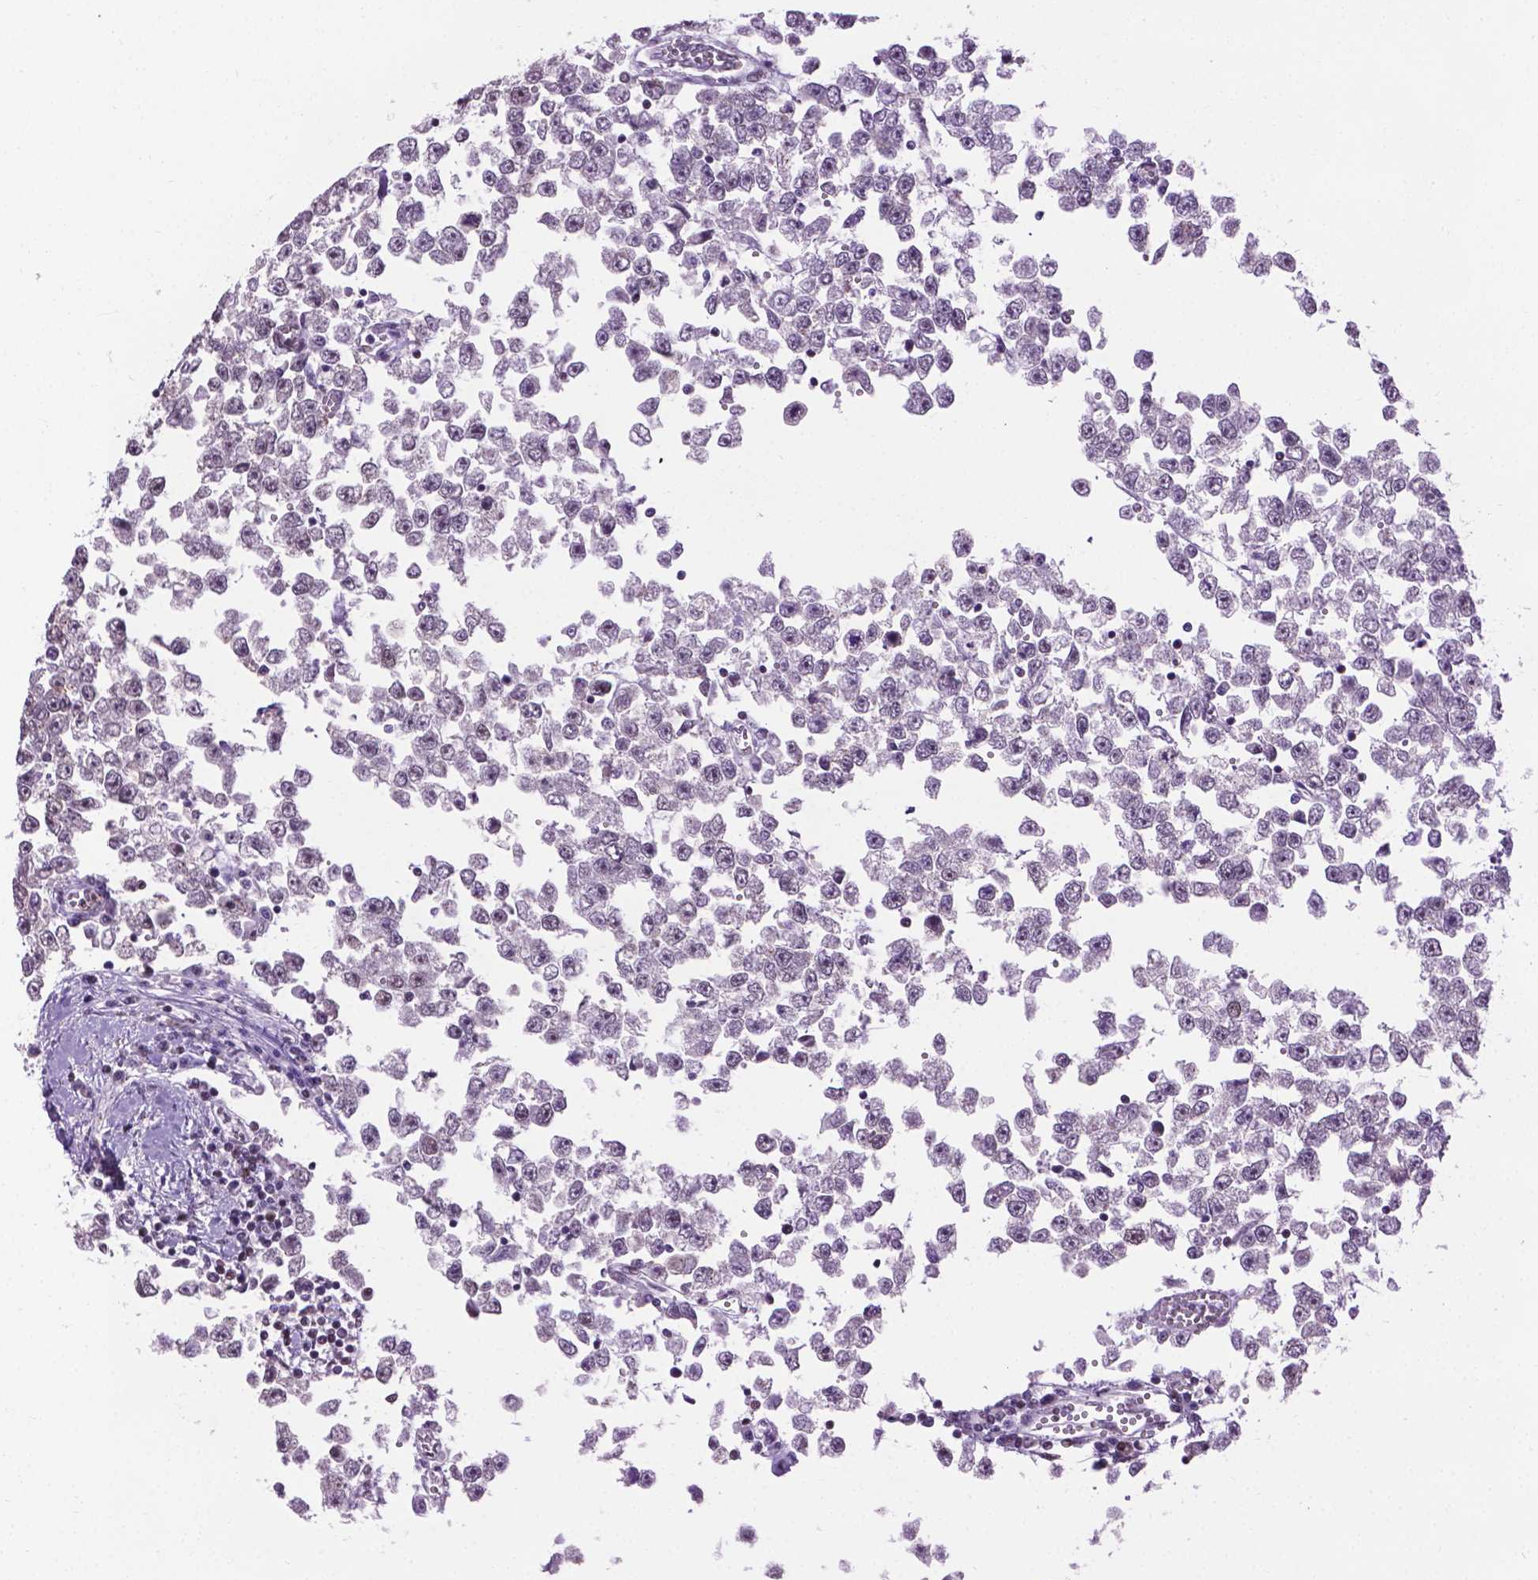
{"staining": {"intensity": "weak", "quantity": "<25%", "location": "nuclear"}, "tissue": "testis cancer", "cell_type": "Tumor cells", "image_type": "cancer", "snomed": [{"axis": "morphology", "description": "Seminoma, NOS"}, {"axis": "topography", "description": "Testis"}], "caption": "Photomicrograph shows no significant protein expression in tumor cells of seminoma (testis).", "gene": "ABI2", "patient": {"sex": "male", "age": 34}}